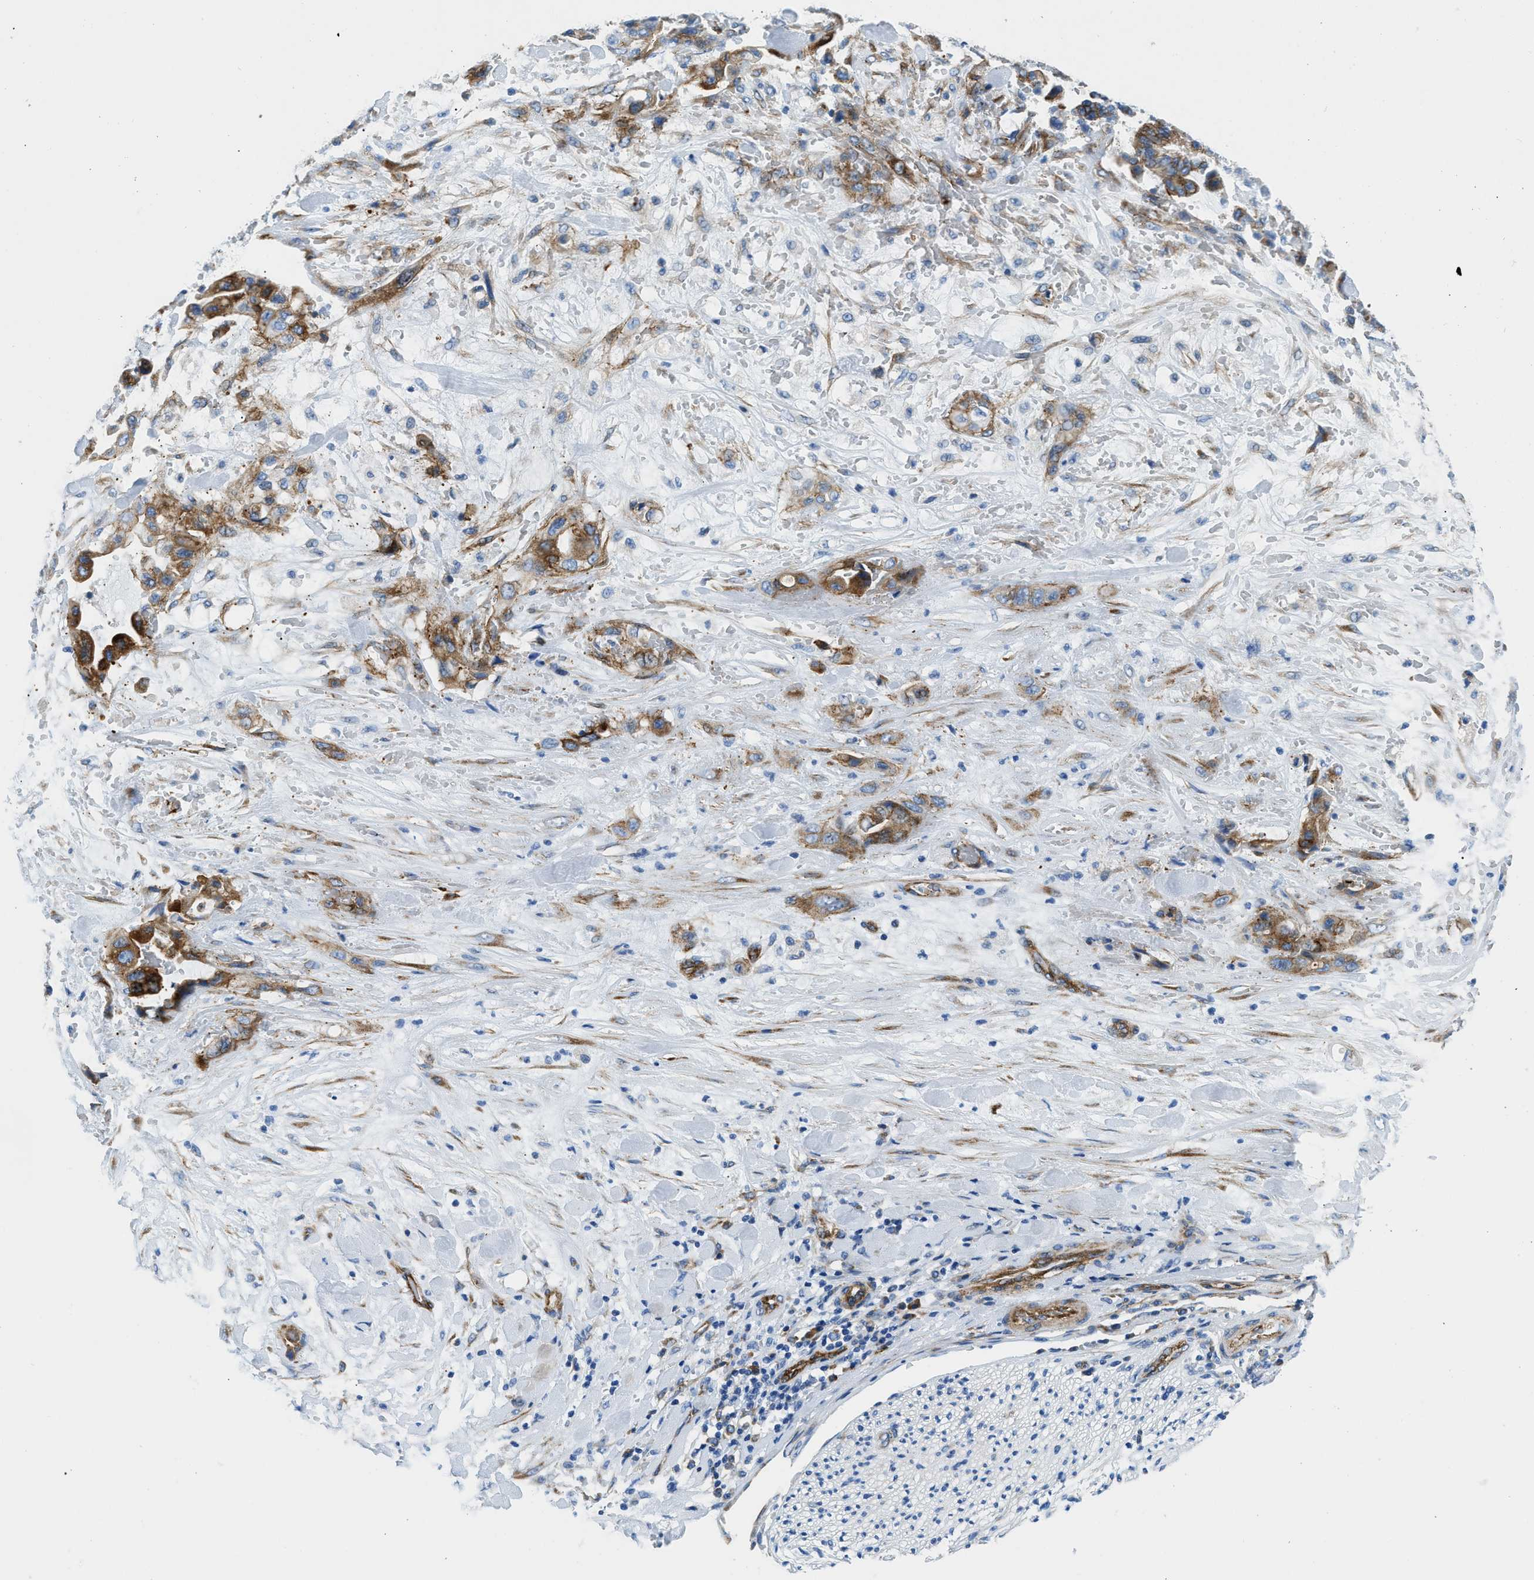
{"staining": {"intensity": "strong", "quantity": "25%-75%", "location": "cytoplasmic/membranous"}, "tissue": "liver cancer", "cell_type": "Tumor cells", "image_type": "cancer", "snomed": [{"axis": "morphology", "description": "Cholangiocarcinoma"}, {"axis": "topography", "description": "Liver"}], "caption": "Tumor cells demonstrate strong cytoplasmic/membranous staining in about 25%-75% of cells in liver cholangiocarcinoma.", "gene": "CUTA", "patient": {"sex": "female", "age": 61}}